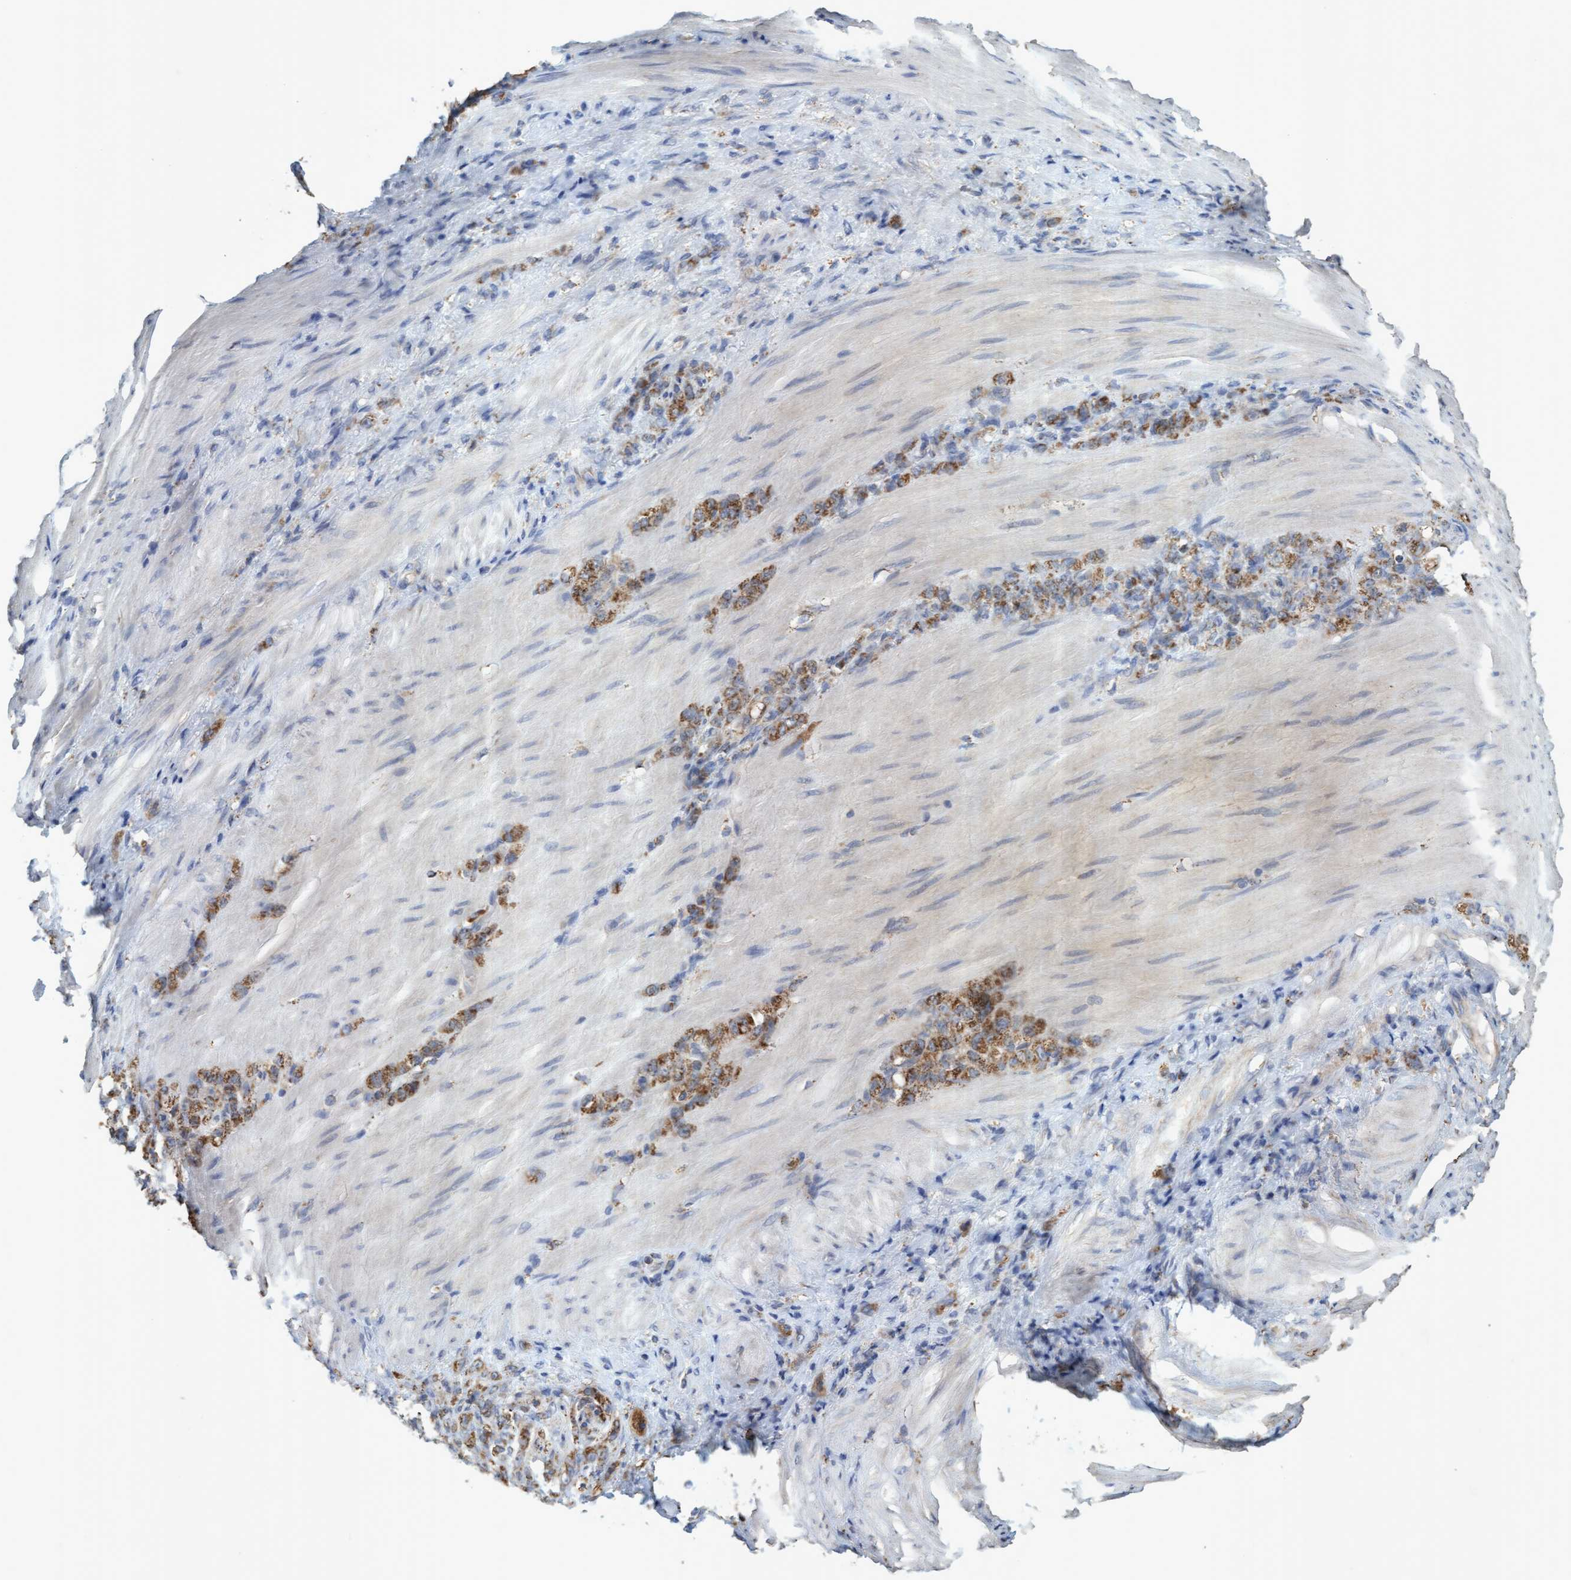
{"staining": {"intensity": "moderate", "quantity": ">75%", "location": "cytoplasmic/membranous"}, "tissue": "stomach cancer", "cell_type": "Tumor cells", "image_type": "cancer", "snomed": [{"axis": "morphology", "description": "Normal tissue, NOS"}, {"axis": "morphology", "description": "Adenocarcinoma, NOS"}, {"axis": "topography", "description": "Stomach"}], "caption": "Stomach cancer (adenocarcinoma) was stained to show a protein in brown. There is medium levels of moderate cytoplasmic/membranous positivity in about >75% of tumor cells. (IHC, brightfield microscopy, high magnification).", "gene": "ATPAF2", "patient": {"sex": "male", "age": 82}}